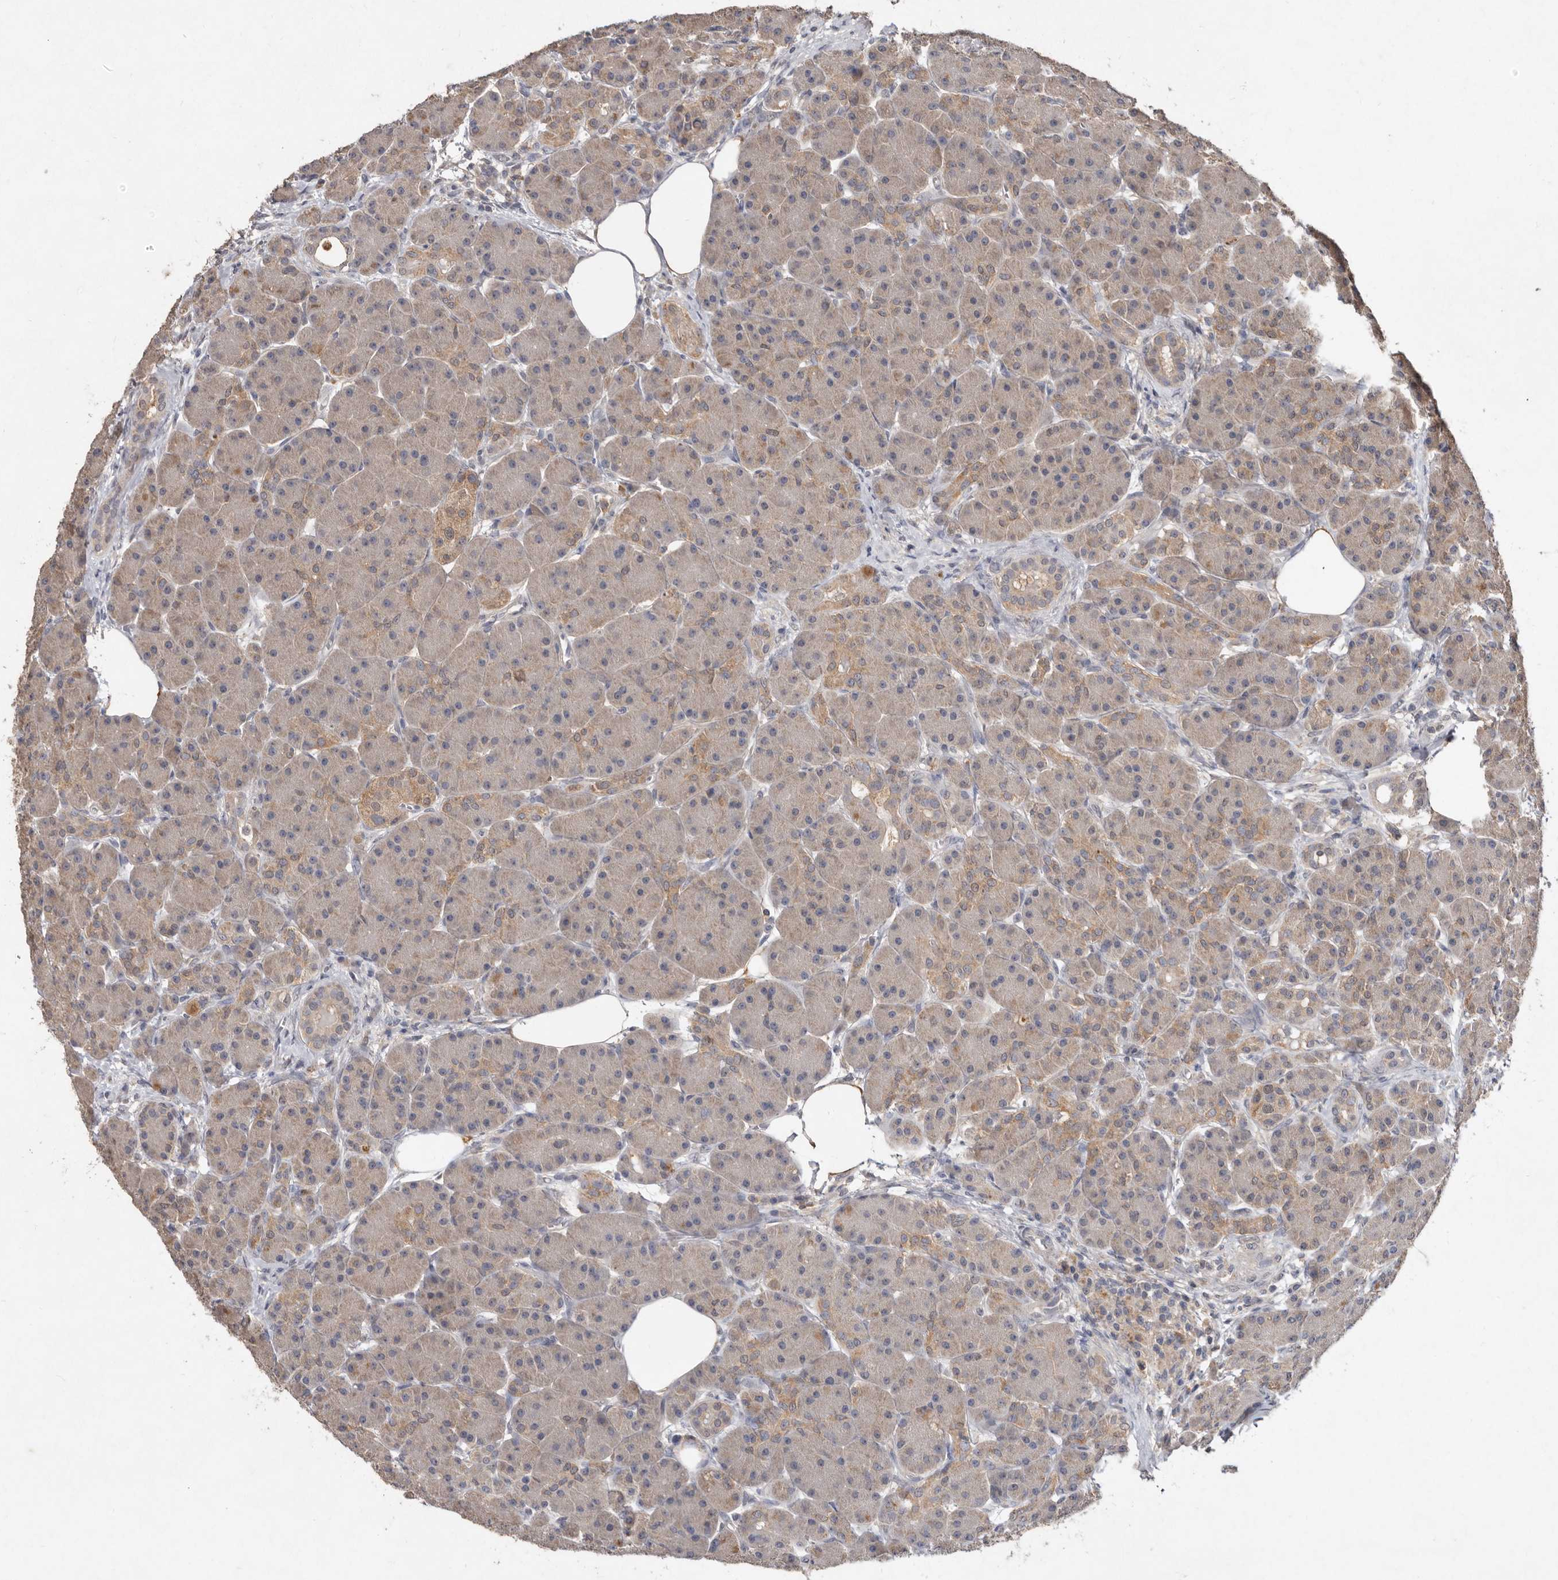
{"staining": {"intensity": "moderate", "quantity": "<25%", "location": "cytoplasmic/membranous"}, "tissue": "pancreas", "cell_type": "Exocrine glandular cells", "image_type": "normal", "snomed": [{"axis": "morphology", "description": "Normal tissue, NOS"}, {"axis": "topography", "description": "Pancreas"}], "caption": "Approximately <25% of exocrine glandular cells in normal human pancreas reveal moderate cytoplasmic/membranous protein expression as visualized by brown immunohistochemical staining.", "gene": "EDEM1", "patient": {"sex": "male", "age": 63}}